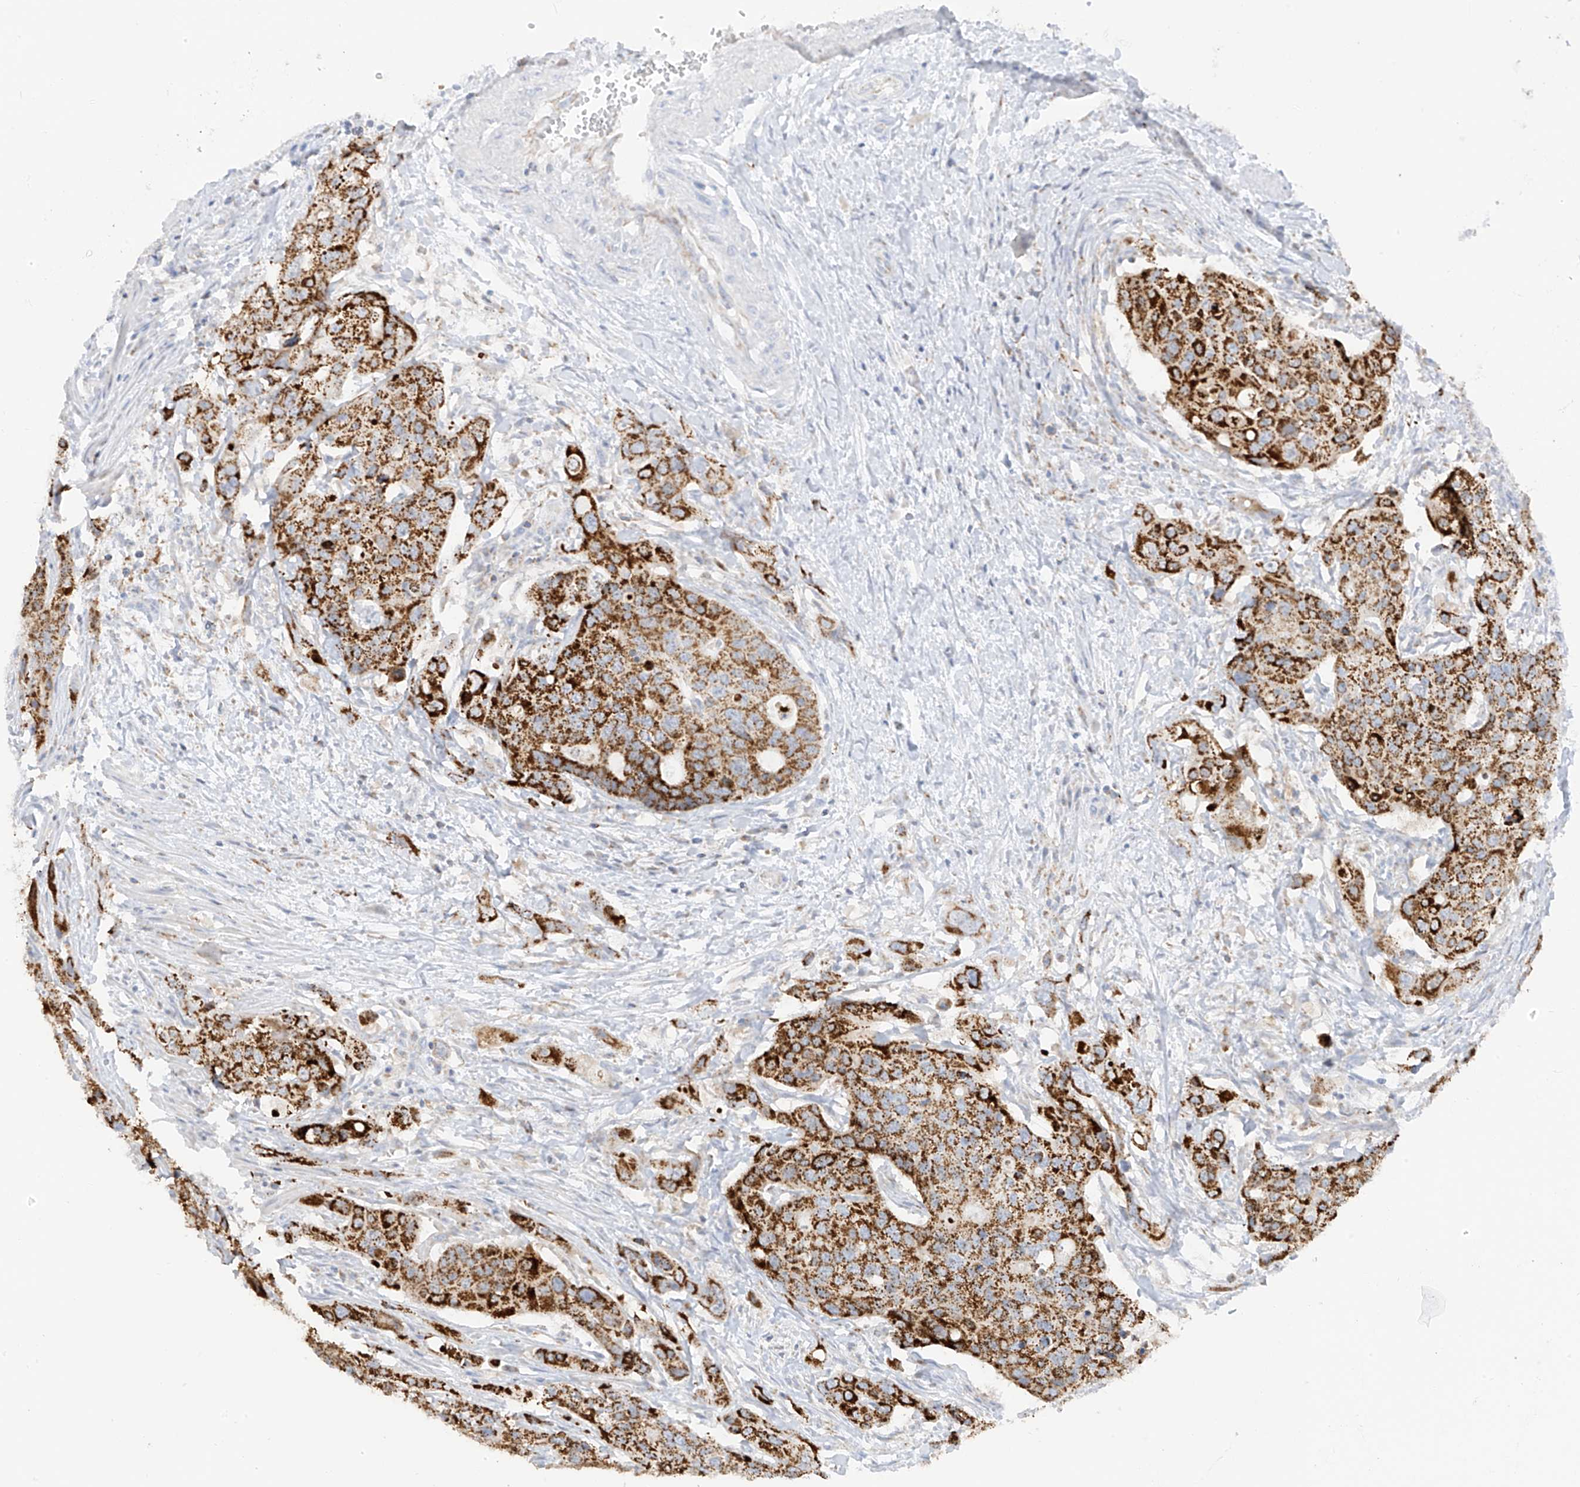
{"staining": {"intensity": "strong", "quantity": ">75%", "location": "cytoplasmic/membranous"}, "tissue": "colorectal cancer", "cell_type": "Tumor cells", "image_type": "cancer", "snomed": [{"axis": "morphology", "description": "Adenocarcinoma, NOS"}, {"axis": "topography", "description": "Colon"}], "caption": "A histopathology image of colorectal adenocarcinoma stained for a protein demonstrates strong cytoplasmic/membranous brown staining in tumor cells.", "gene": "ETHE1", "patient": {"sex": "male", "age": 77}}